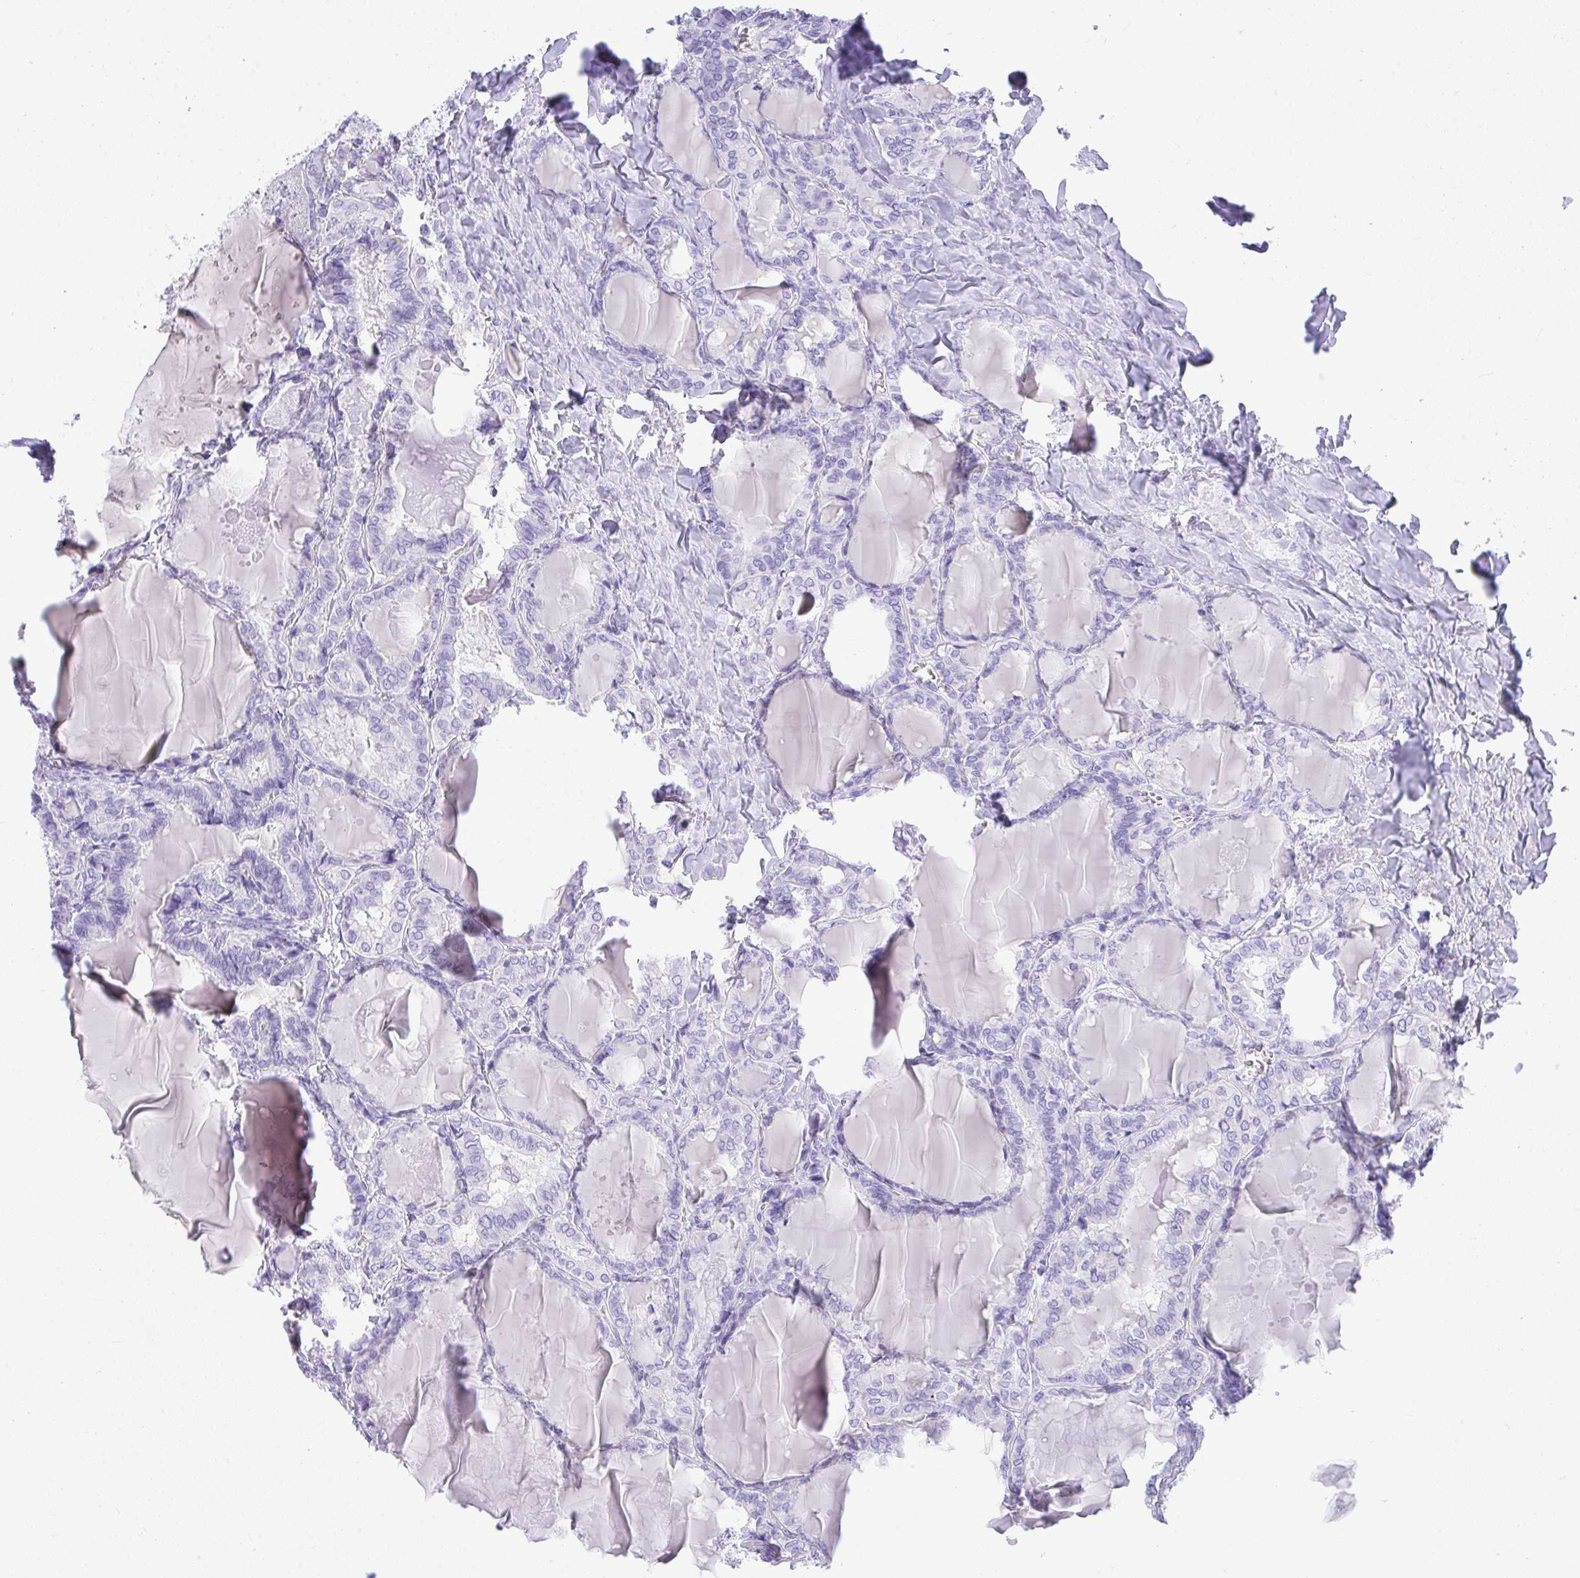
{"staining": {"intensity": "negative", "quantity": "none", "location": "none"}, "tissue": "thyroid cancer", "cell_type": "Tumor cells", "image_type": "cancer", "snomed": [{"axis": "morphology", "description": "Papillary adenocarcinoma, NOS"}, {"axis": "topography", "description": "Thyroid gland"}], "caption": "Tumor cells show no significant positivity in thyroid cancer (papillary adenocarcinoma). The staining was performed using DAB to visualize the protein expression in brown, while the nuclei were stained in blue with hematoxylin (Magnification: 20x).", "gene": "AVIL", "patient": {"sex": "female", "age": 46}}